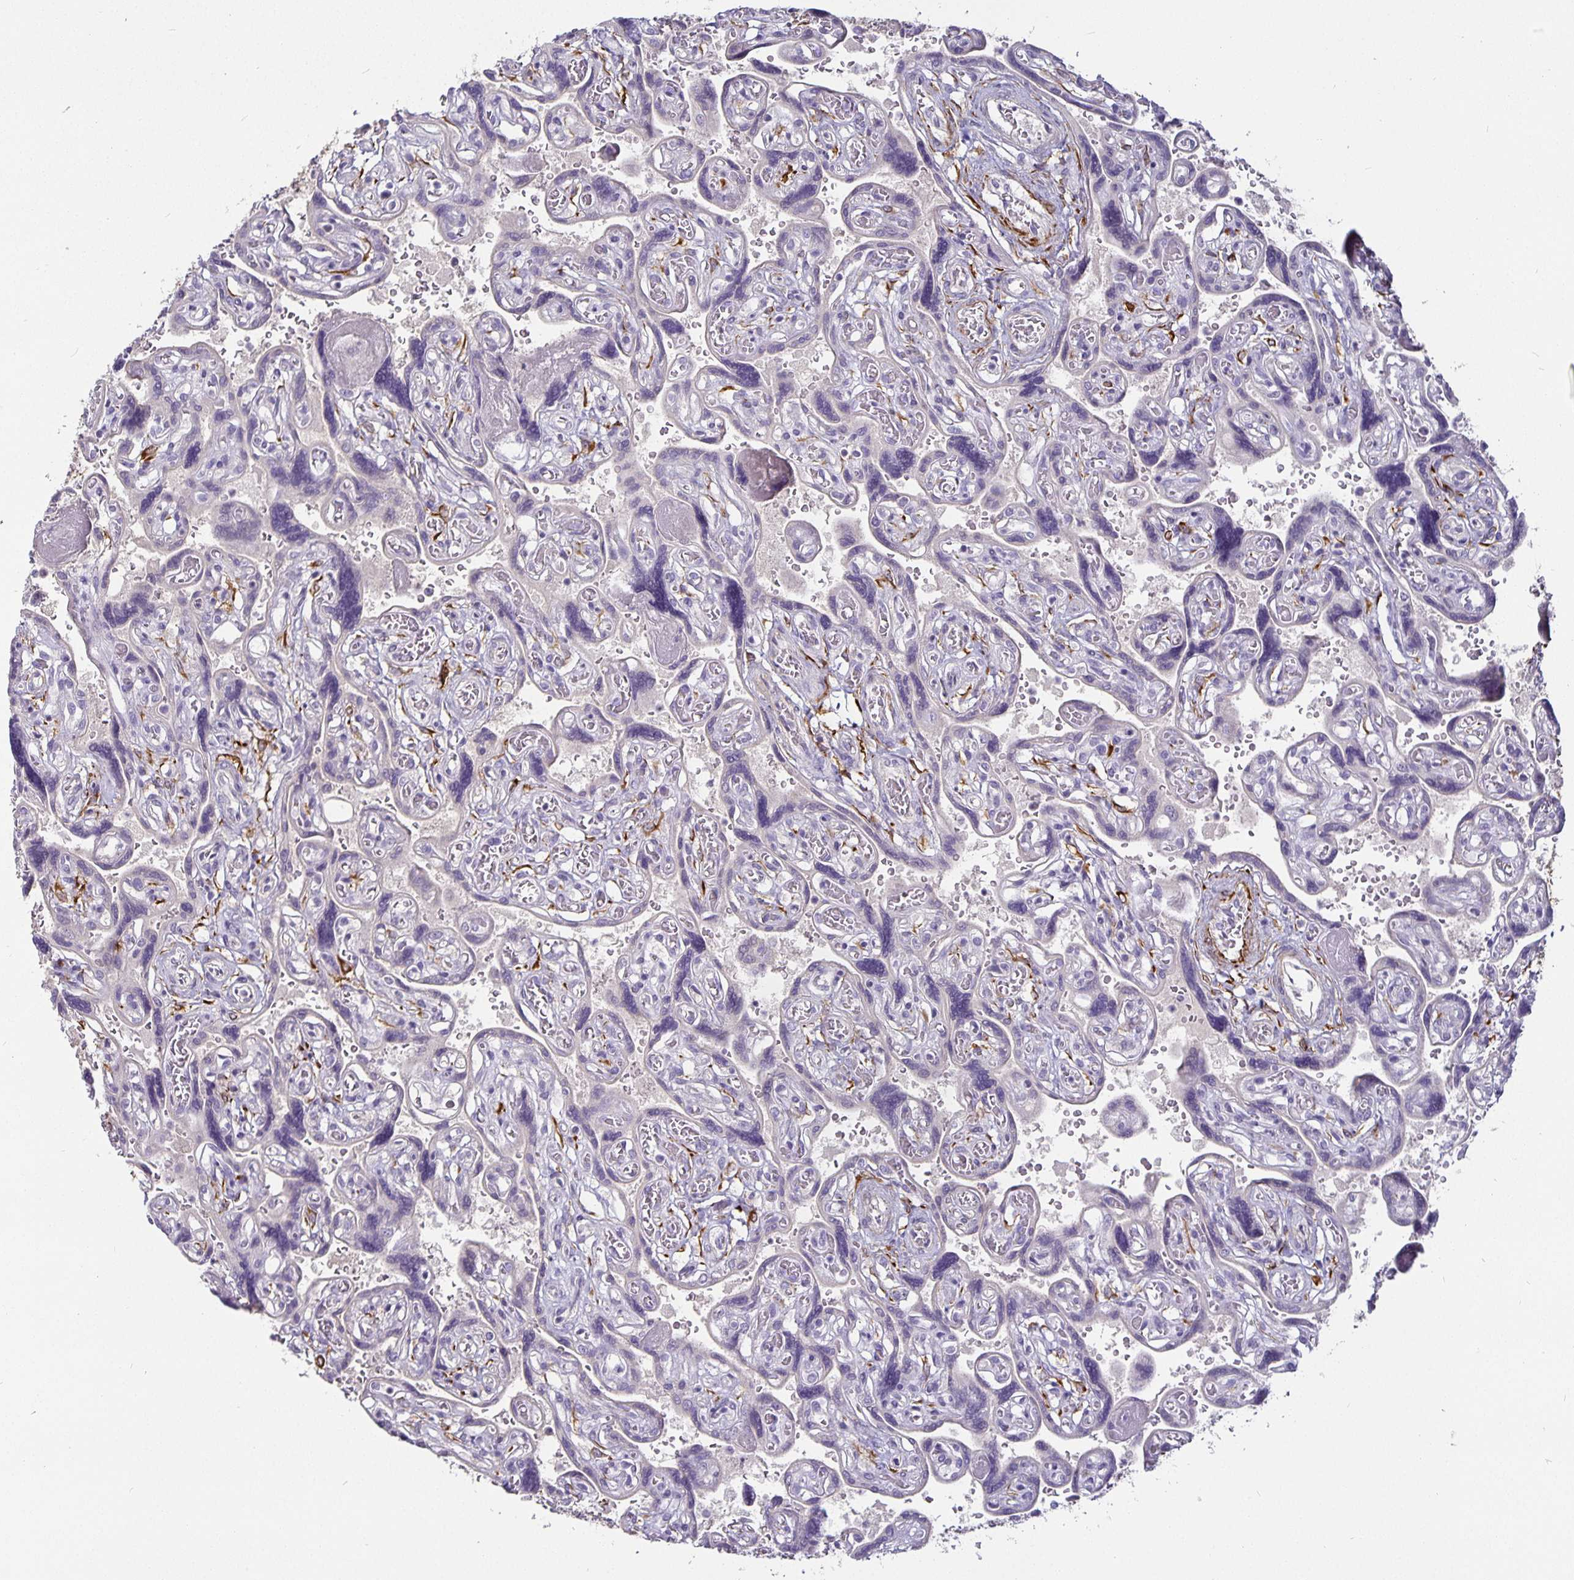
{"staining": {"intensity": "negative", "quantity": "none", "location": "none"}, "tissue": "placenta", "cell_type": "Decidual cells", "image_type": "normal", "snomed": [{"axis": "morphology", "description": "Normal tissue, NOS"}, {"axis": "topography", "description": "Placenta"}], "caption": "There is no significant positivity in decidual cells of placenta. Nuclei are stained in blue.", "gene": "CA12", "patient": {"sex": "female", "age": 32}}